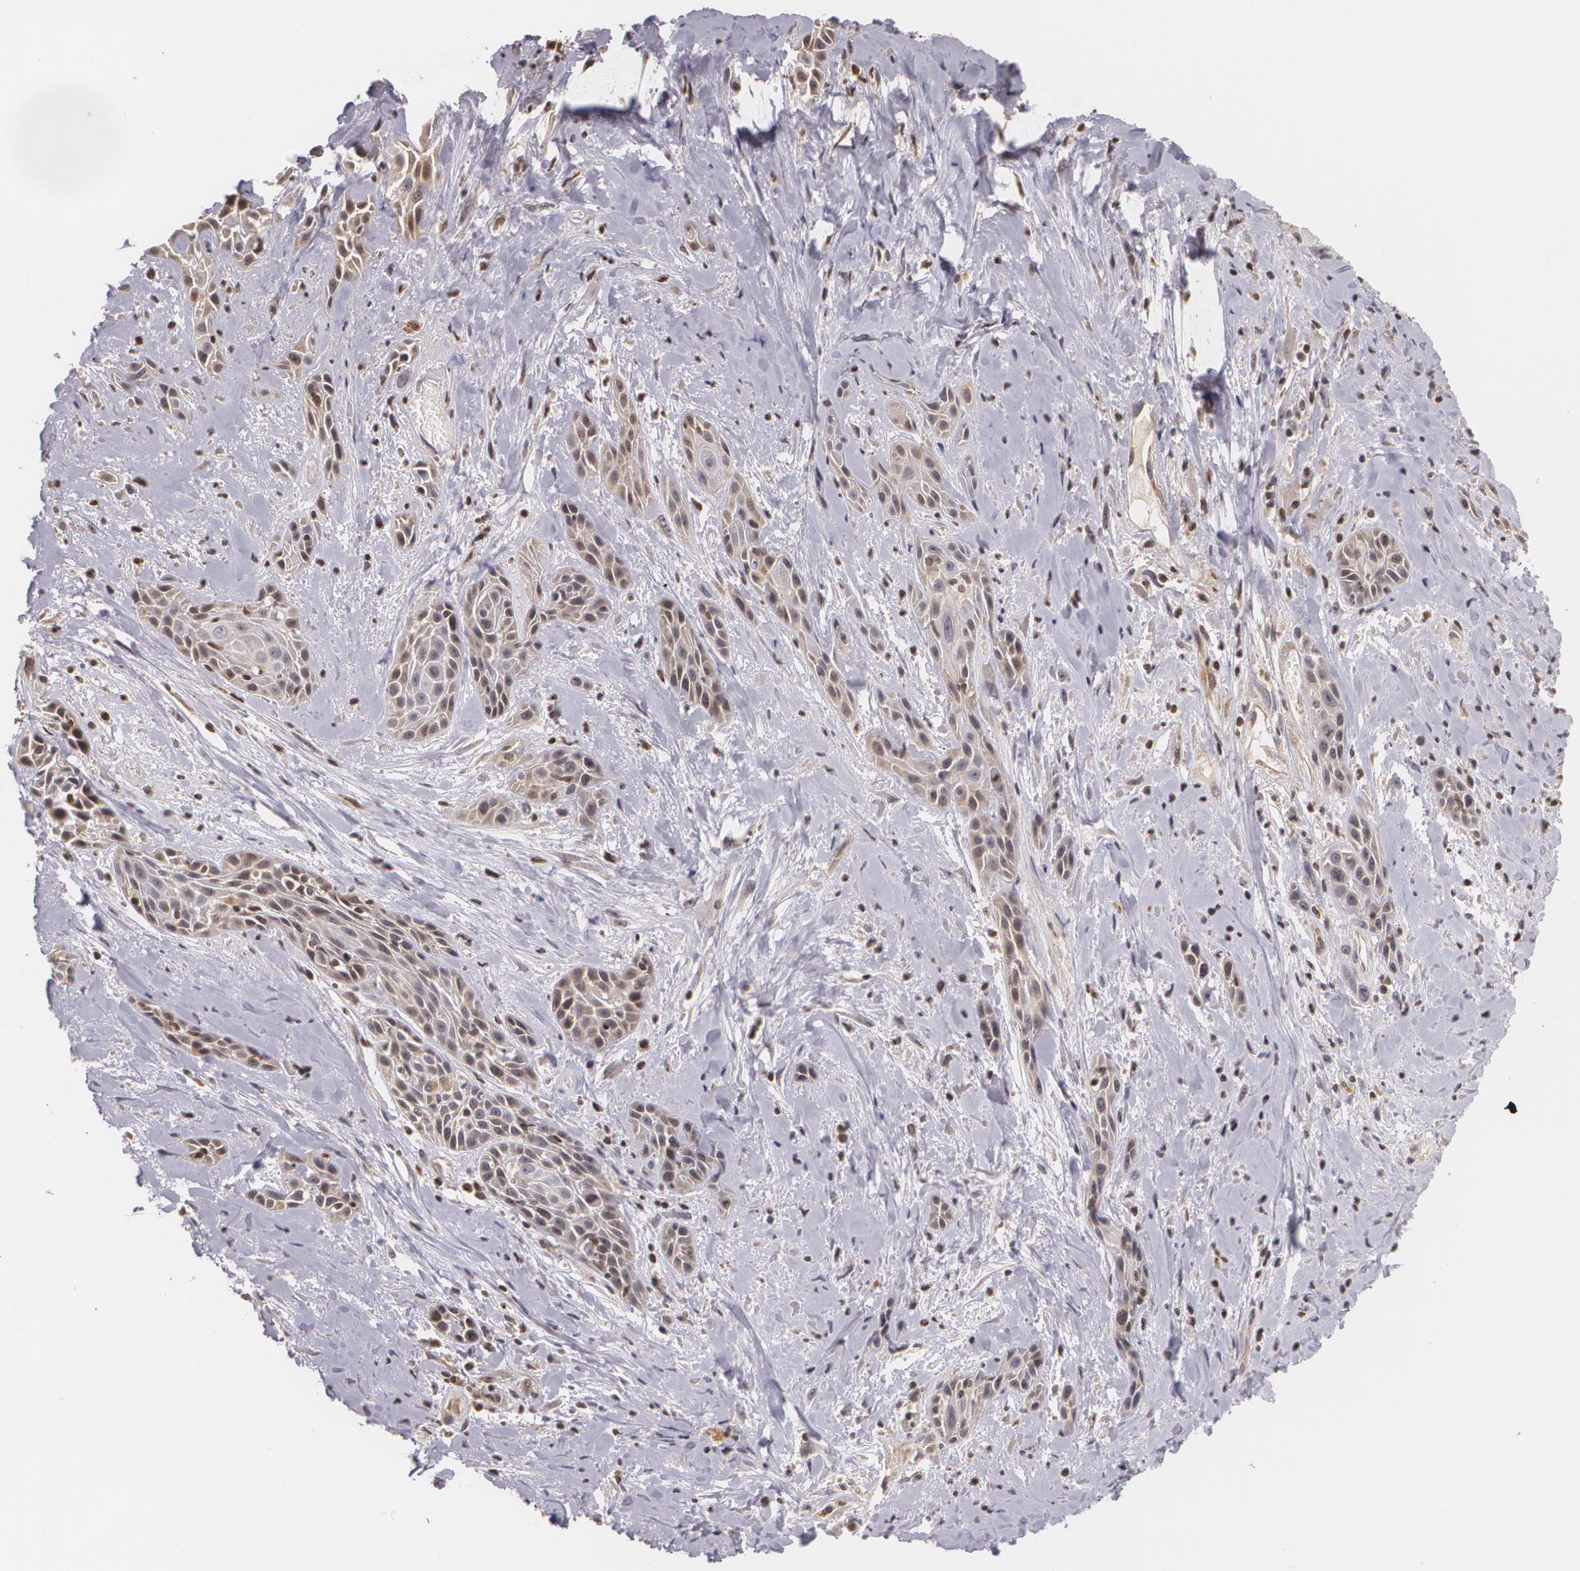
{"staining": {"intensity": "weak", "quantity": ">75%", "location": "cytoplasmic/membranous,nuclear"}, "tissue": "skin cancer", "cell_type": "Tumor cells", "image_type": "cancer", "snomed": [{"axis": "morphology", "description": "Squamous cell carcinoma, NOS"}, {"axis": "topography", "description": "Skin"}, {"axis": "topography", "description": "Anal"}], "caption": "An immunohistochemistry (IHC) image of tumor tissue is shown. Protein staining in brown labels weak cytoplasmic/membranous and nuclear positivity in skin cancer within tumor cells.", "gene": "VAV3", "patient": {"sex": "male", "age": 64}}